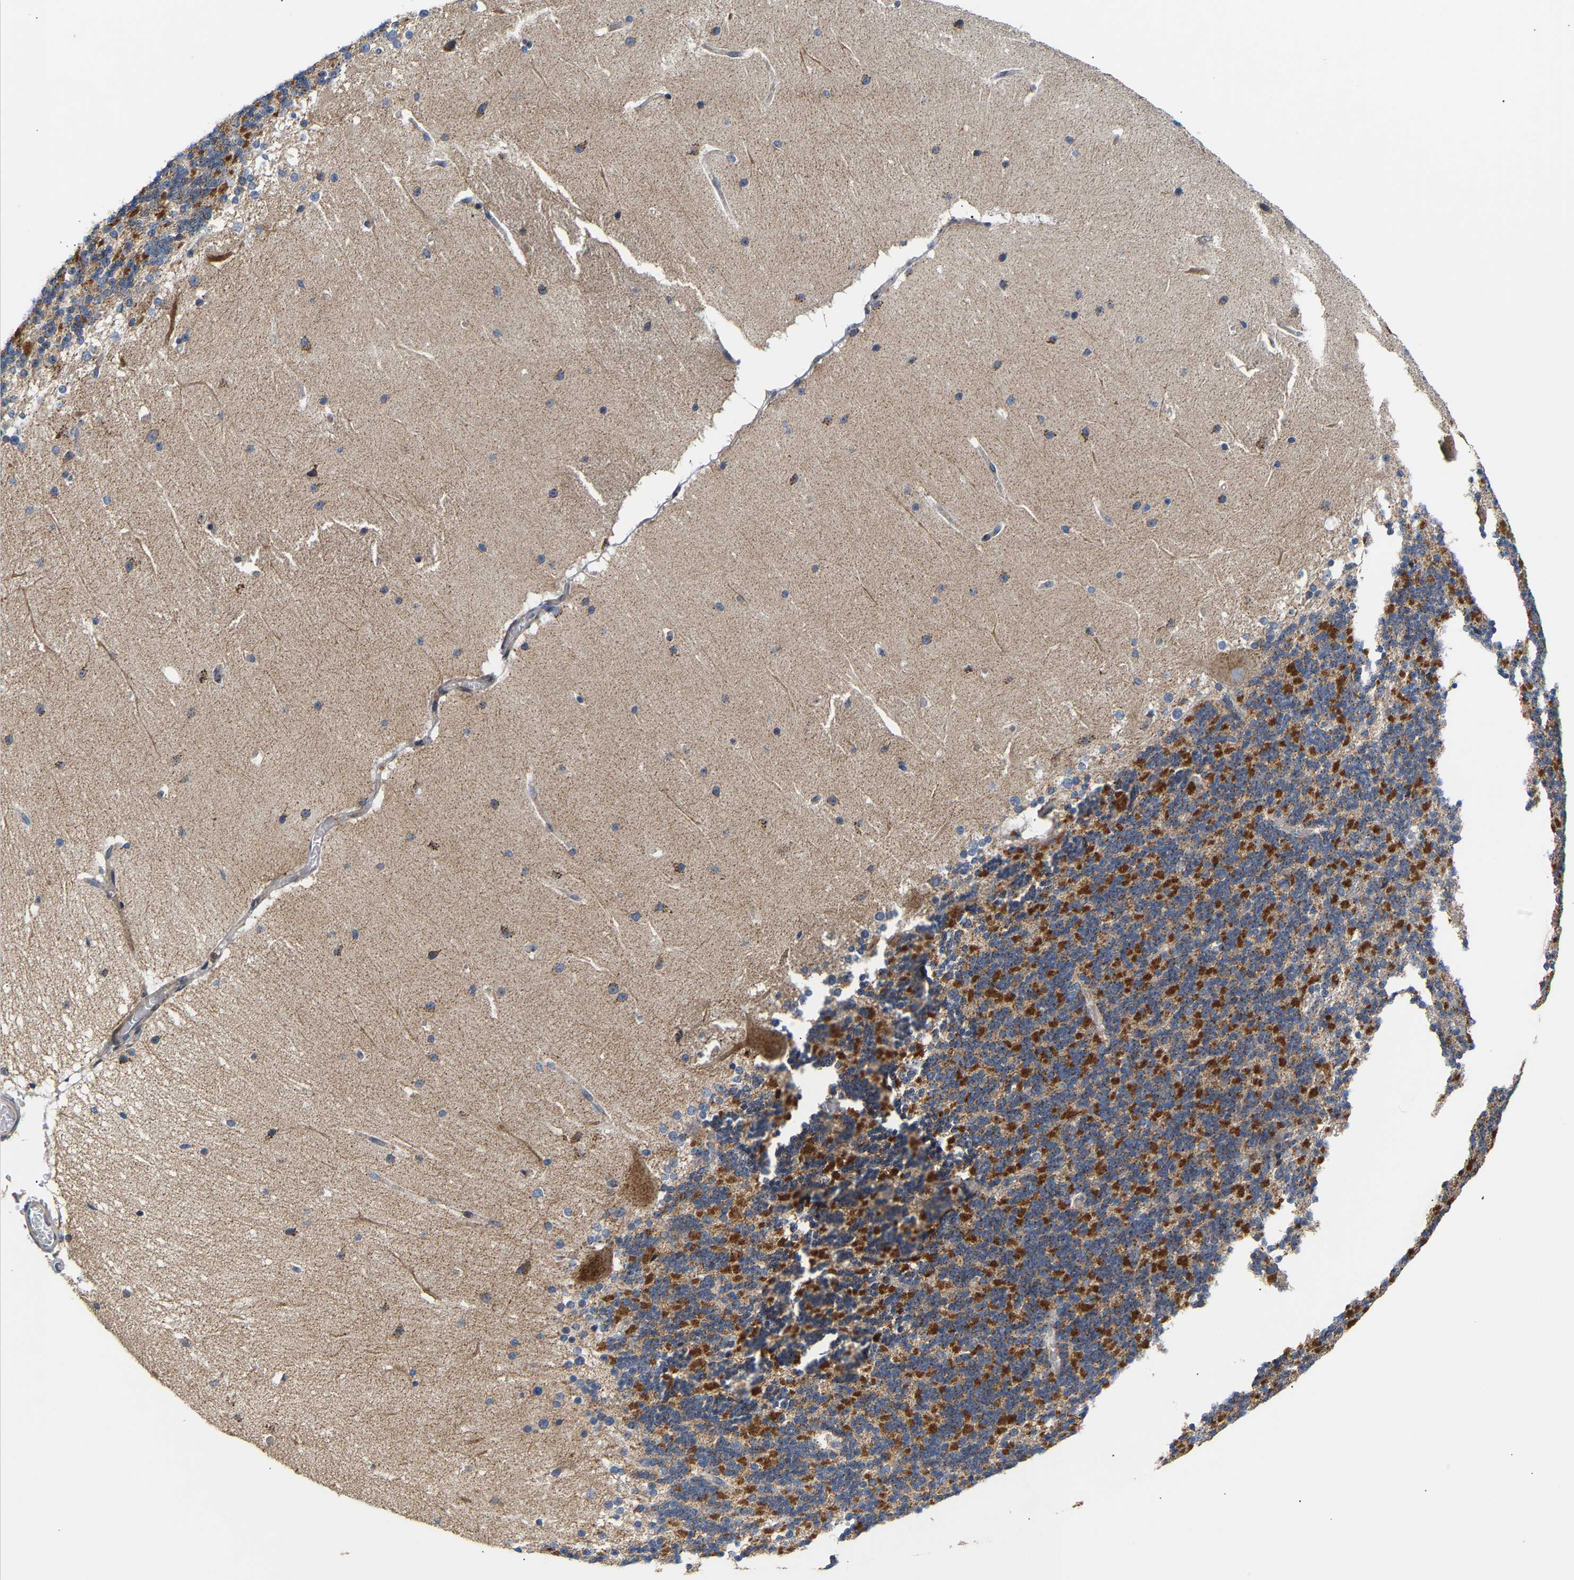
{"staining": {"intensity": "strong", "quantity": "25%-75%", "location": "cytoplasmic/membranous"}, "tissue": "cerebellum", "cell_type": "Cells in granular layer", "image_type": "normal", "snomed": [{"axis": "morphology", "description": "Normal tissue, NOS"}, {"axis": "topography", "description": "Cerebellum"}], "caption": "Immunohistochemical staining of unremarkable human cerebellum exhibits high levels of strong cytoplasmic/membranous staining in approximately 25%-75% of cells in granular layer. The staining was performed using DAB (3,3'-diaminobenzidine), with brown indicating positive protein expression. Nuclei are stained blue with hematoxylin.", "gene": "TMEM168", "patient": {"sex": "female", "age": 19}}